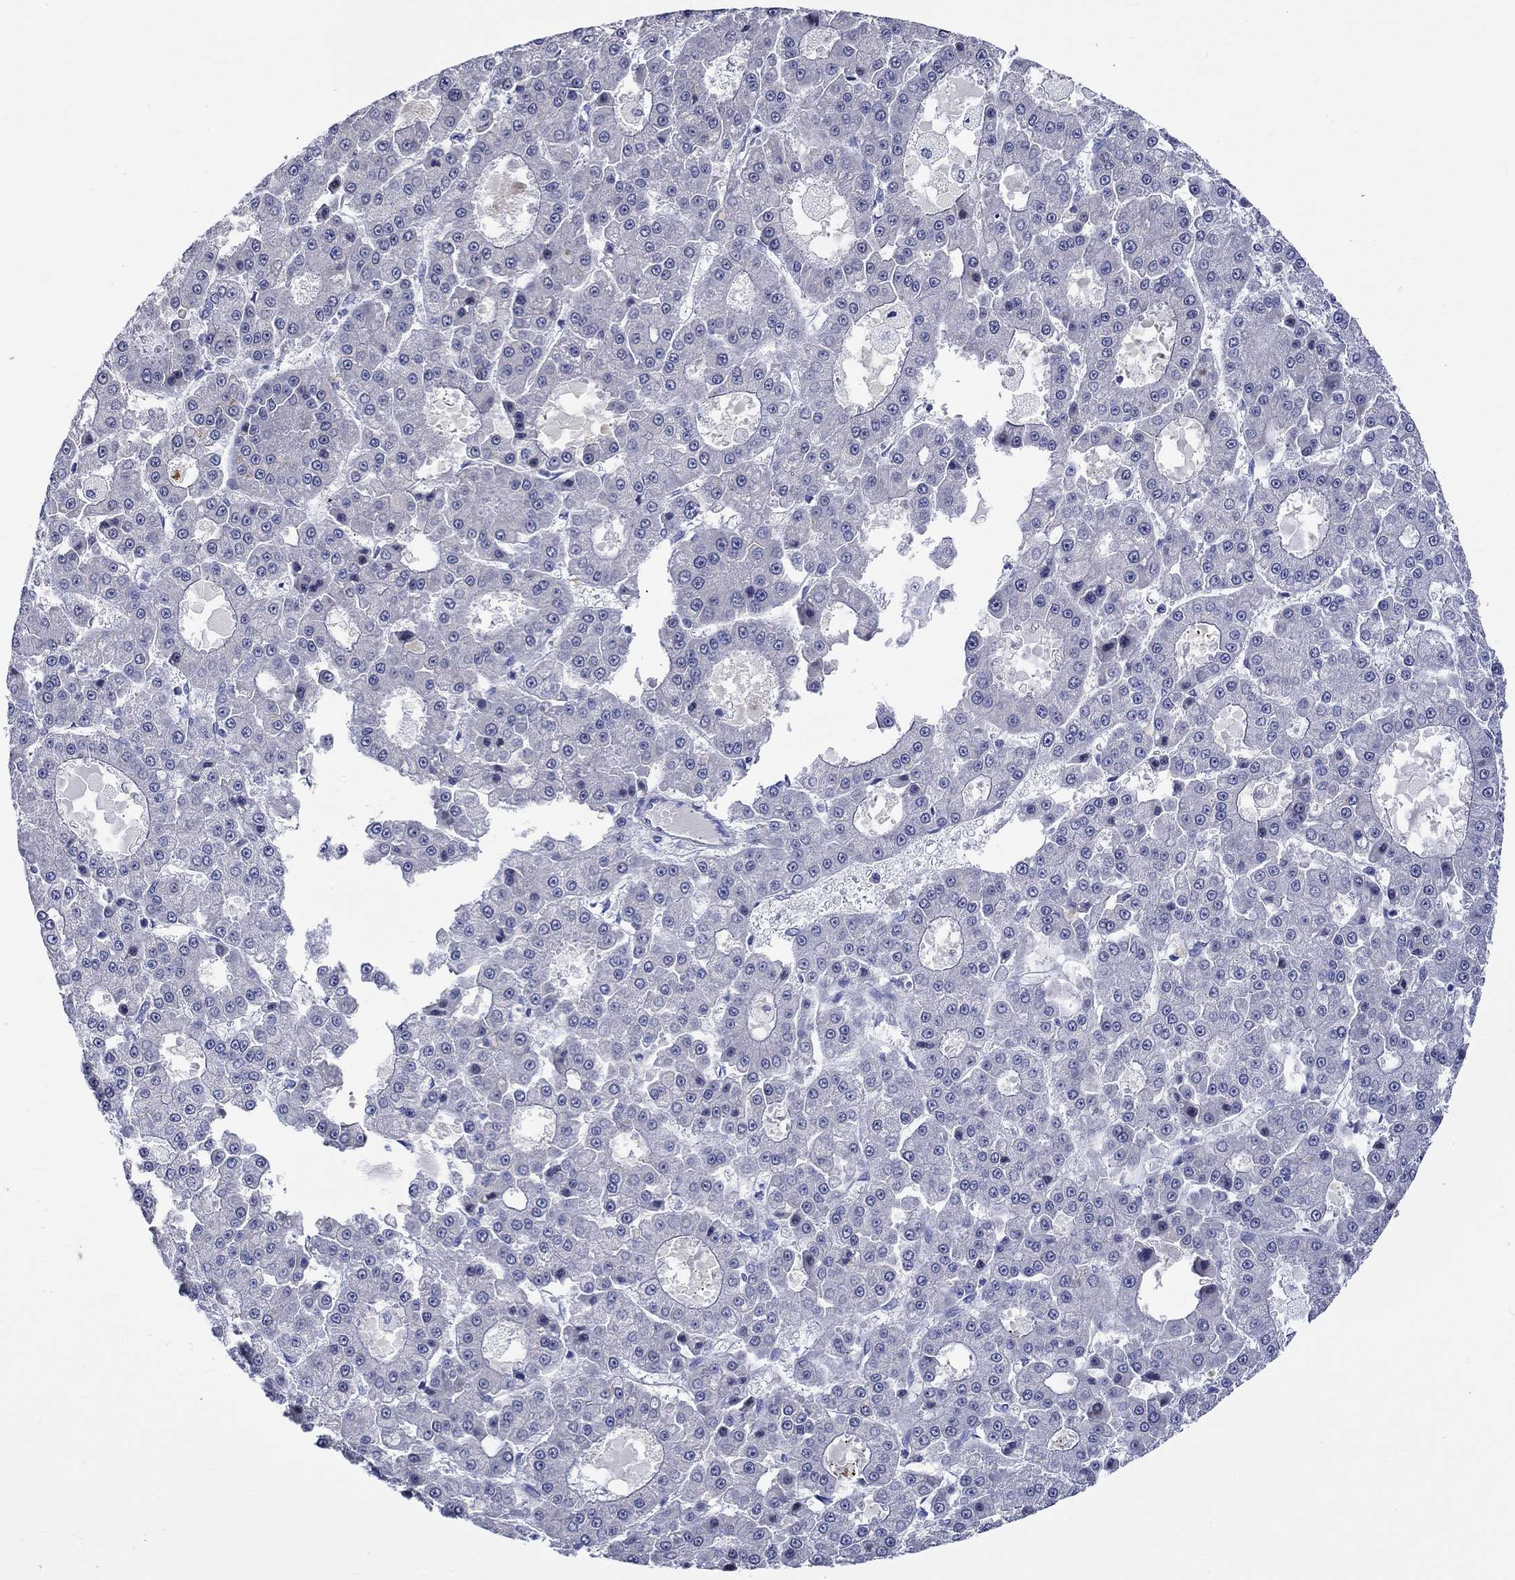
{"staining": {"intensity": "negative", "quantity": "none", "location": "none"}, "tissue": "liver cancer", "cell_type": "Tumor cells", "image_type": "cancer", "snomed": [{"axis": "morphology", "description": "Carcinoma, Hepatocellular, NOS"}, {"axis": "topography", "description": "Liver"}], "caption": "Liver cancer (hepatocellular carcinoma) stained for a protein using IHC displays no staining tumor cells.", "gene": "KLHL35", "patient": {"sex": "male", "age": 70}}